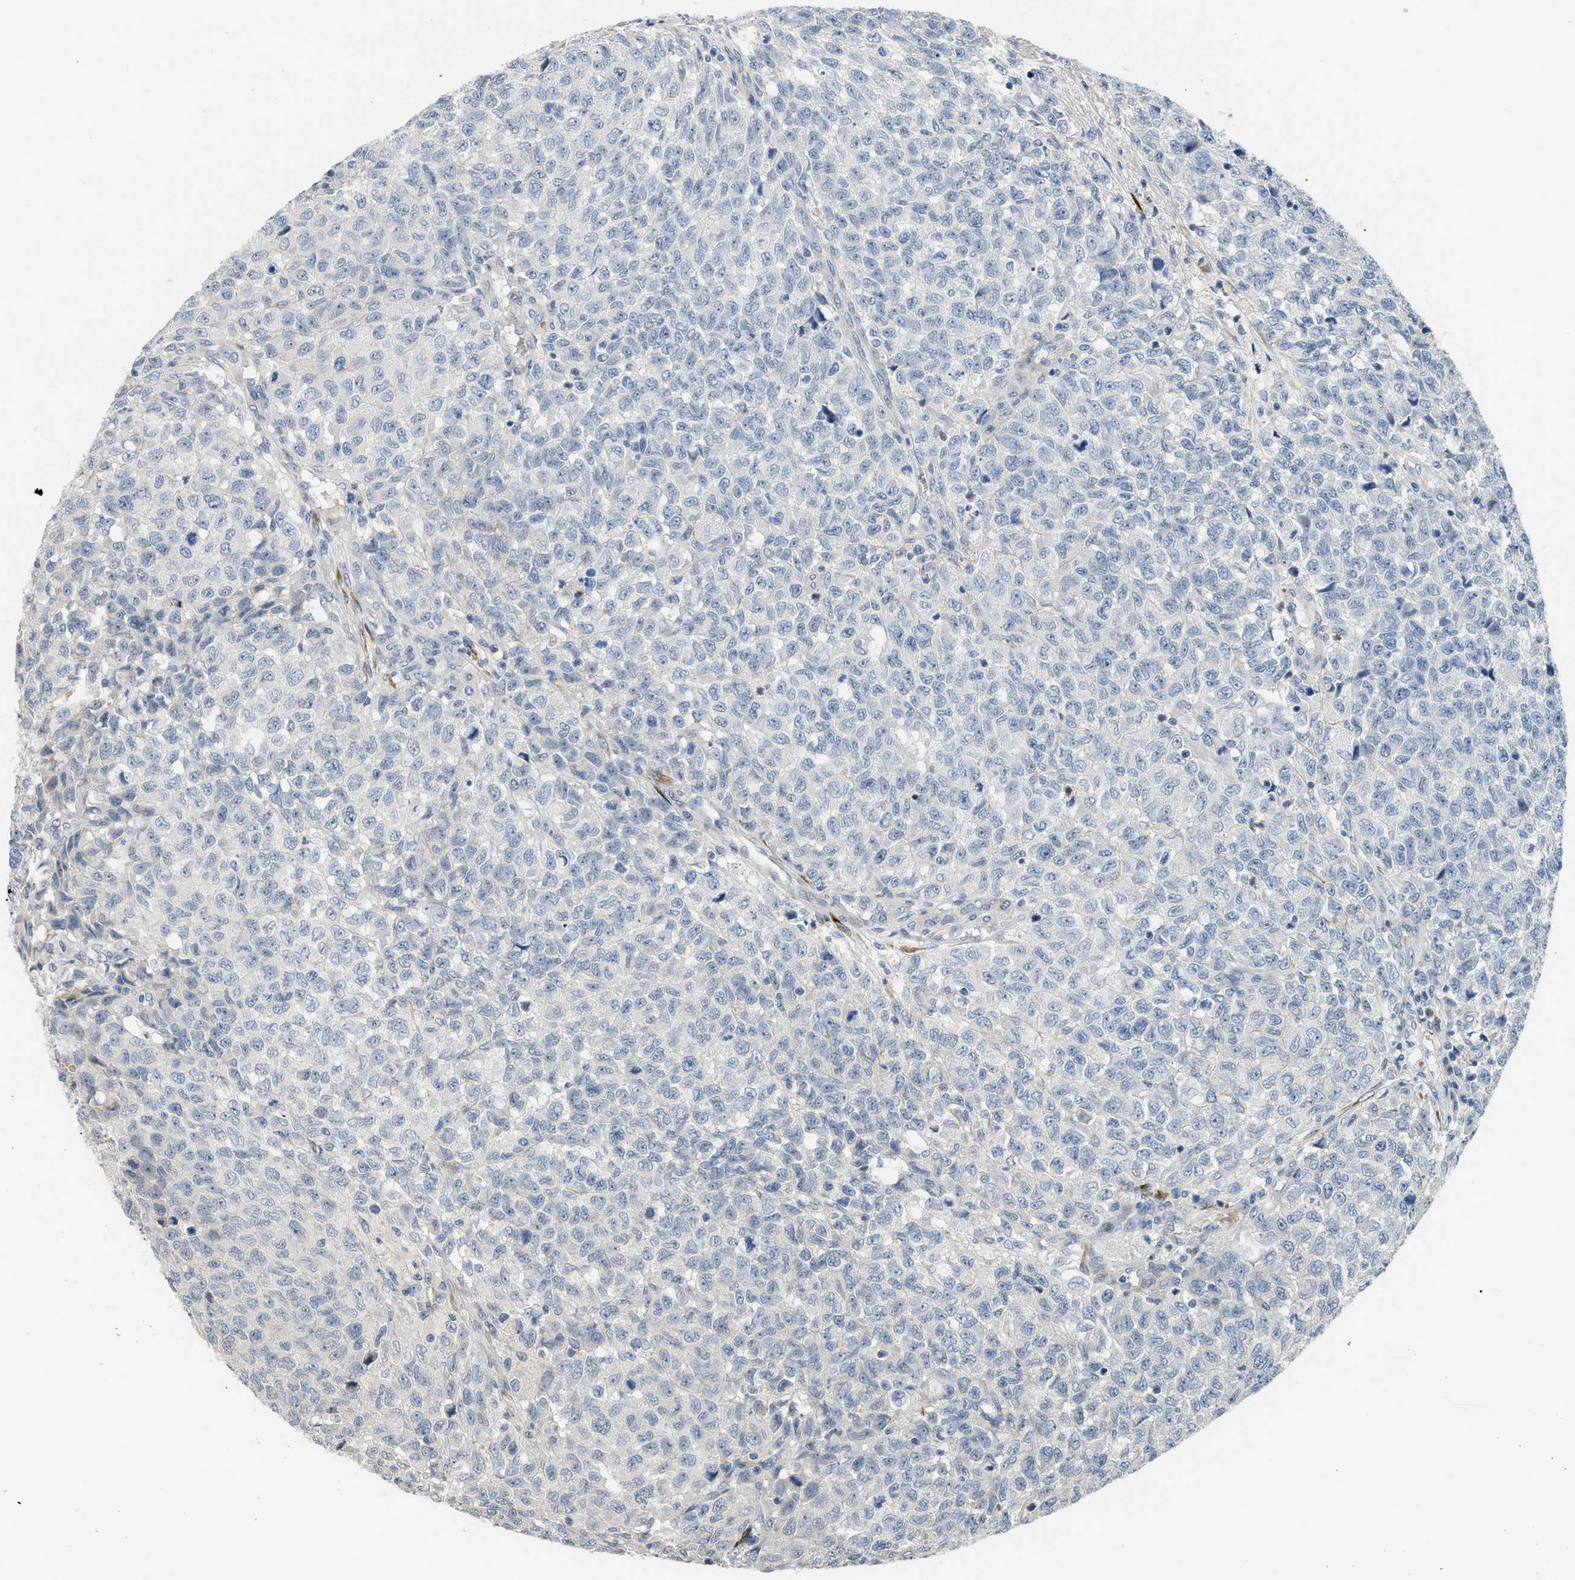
{"staining": {"intensity": "negative", "quantity": "none", "location": "none"}, "tissue": "testis cancer", "cell_type": "Tumor cells", "image_type": "cancer", "snomed": [{"axis": "morphology", "description": "Seminoma, NOS"}, {"axis": "topography", "description": "Testis"}], "caption": "An immunohistochemistry image of testis cancer is shown. There is no staining in tumor cells of testis cancer.", "gene": "TMEM154", "patient": {"sex": "male", "age": 59}}